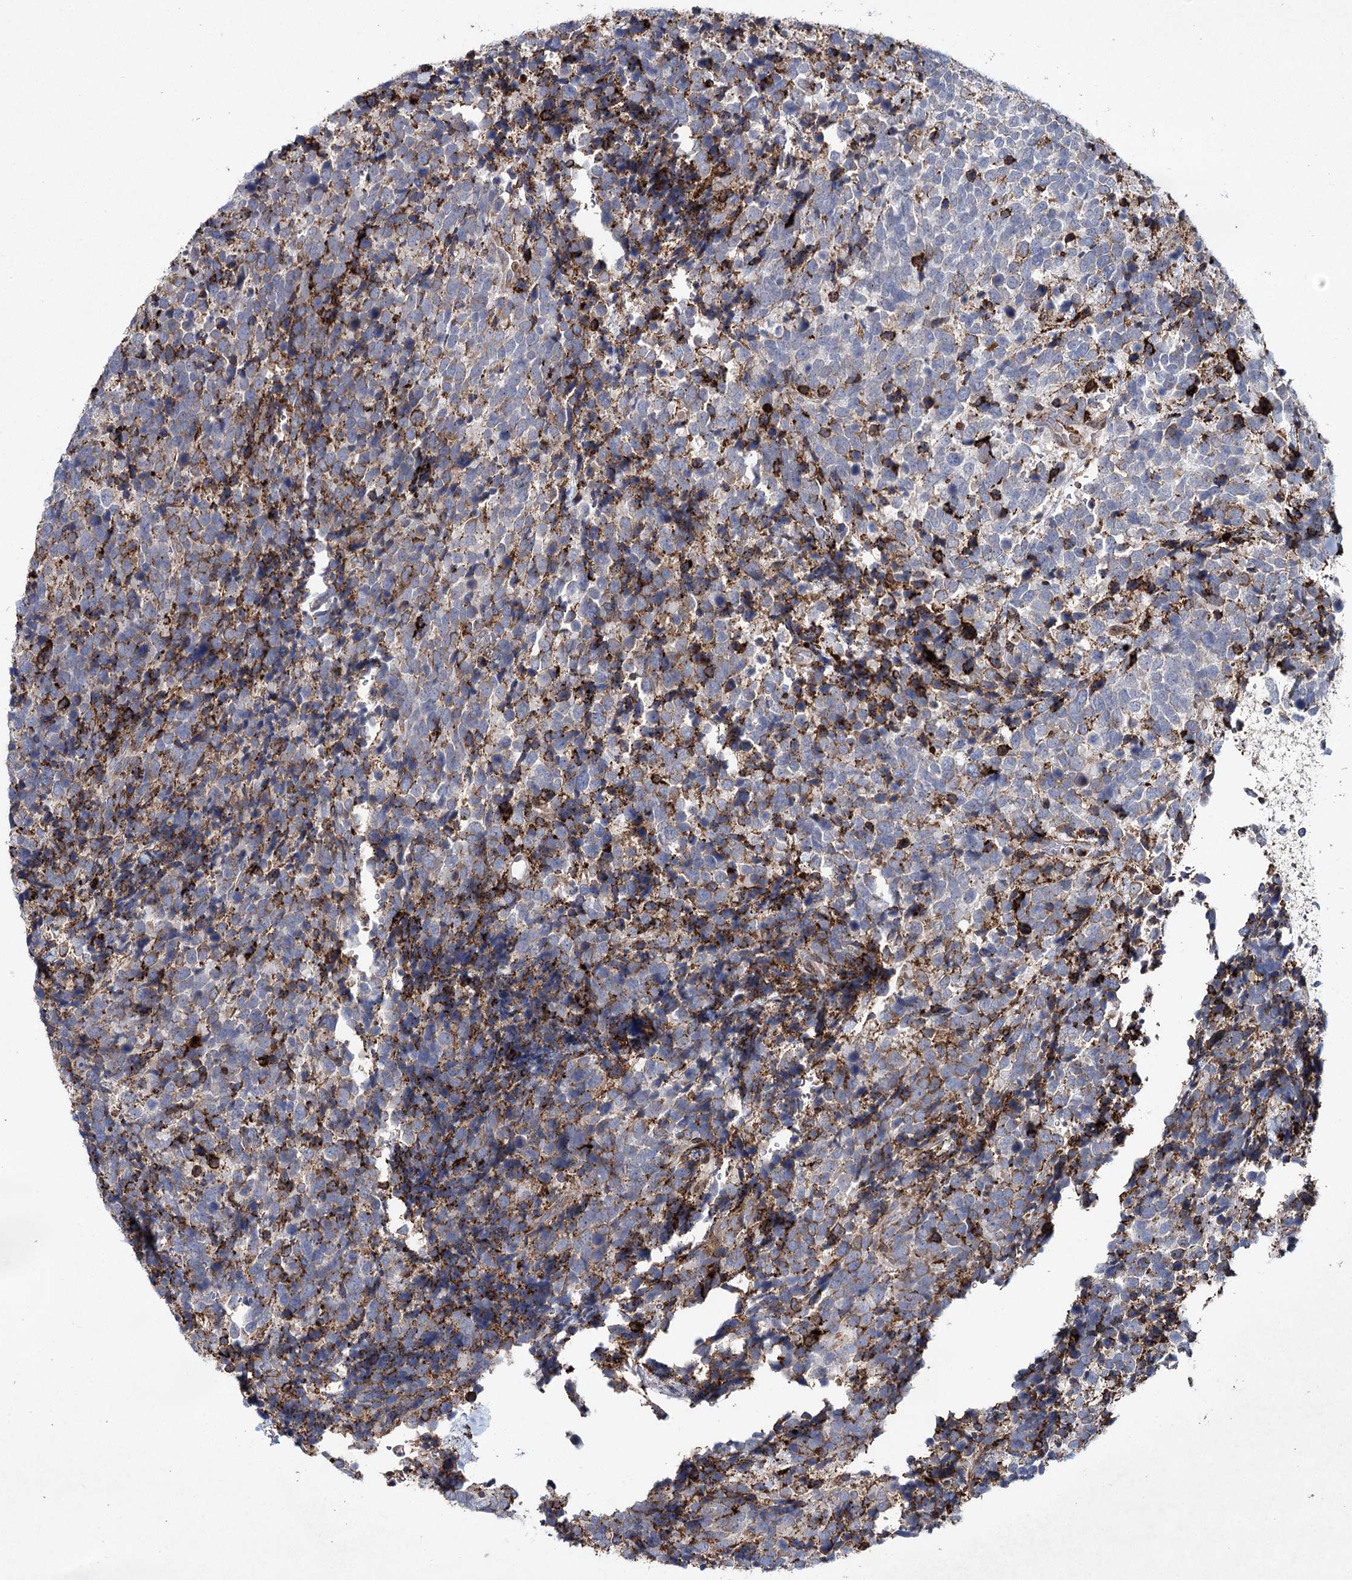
{"staining": {"intensity": "weak", "quantity": "<25%", "location": "cytoplasmic/membranous"}, "tissue": "urothelial cancer", "cell_type": "Tumor cells", "image_type": "cancer", "snomed": [{"axis": "morphology", "description": "Urothelial carcinoma, High grade"}, {"axis": "topography", "description": "Urinary bladder"}], "caption": "The immunohistochemistry micrograph has no significant expression in tumor cells of urothelial cancer tissue. (Brightfield microscopy of DAB (3,3'-diaminobenzidine) immunohistochemistry at high magnification).", "gene": "DCUN1D4", "patient": {"sex": "female", "age": 82}}